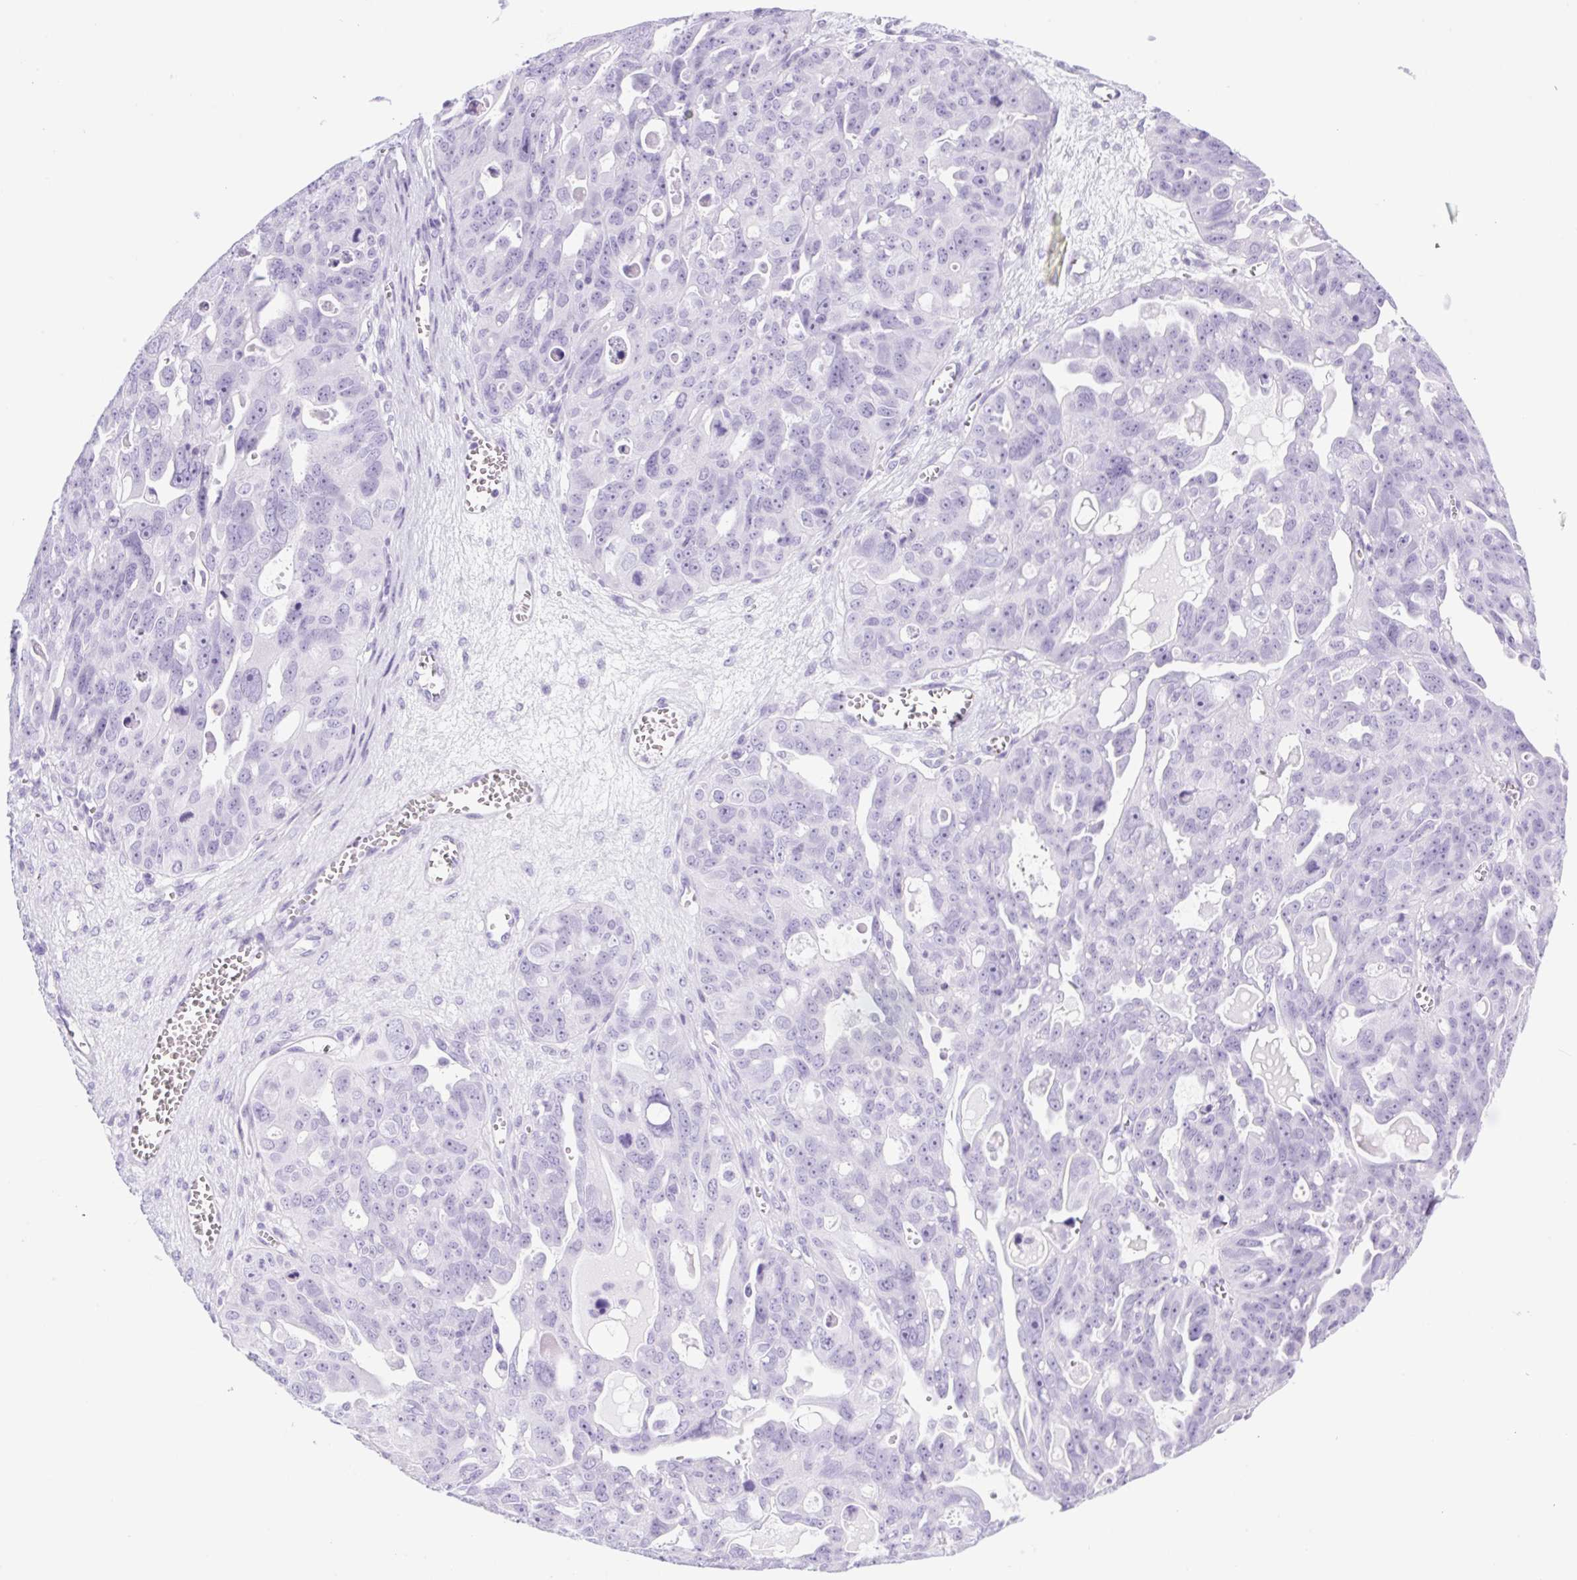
{"staining": {"intensity": "negative", "quantity": "none", "location": "none"}, "tissue": "ovarian cancer", "cell_type": "Tumor cells", "image_type": "cancer", "snomed": [{"axis": "morphology", "description": "Carcinoma, endometroid"}, {"axis": "topography", "description": "Ovary"}], "caption": "Ovarian cancer was stained to show a protein in brown. There is no significant staining in tumor cells.", "gene": "SPACA5B", "patient": {"sex": "female", "age": 70}}